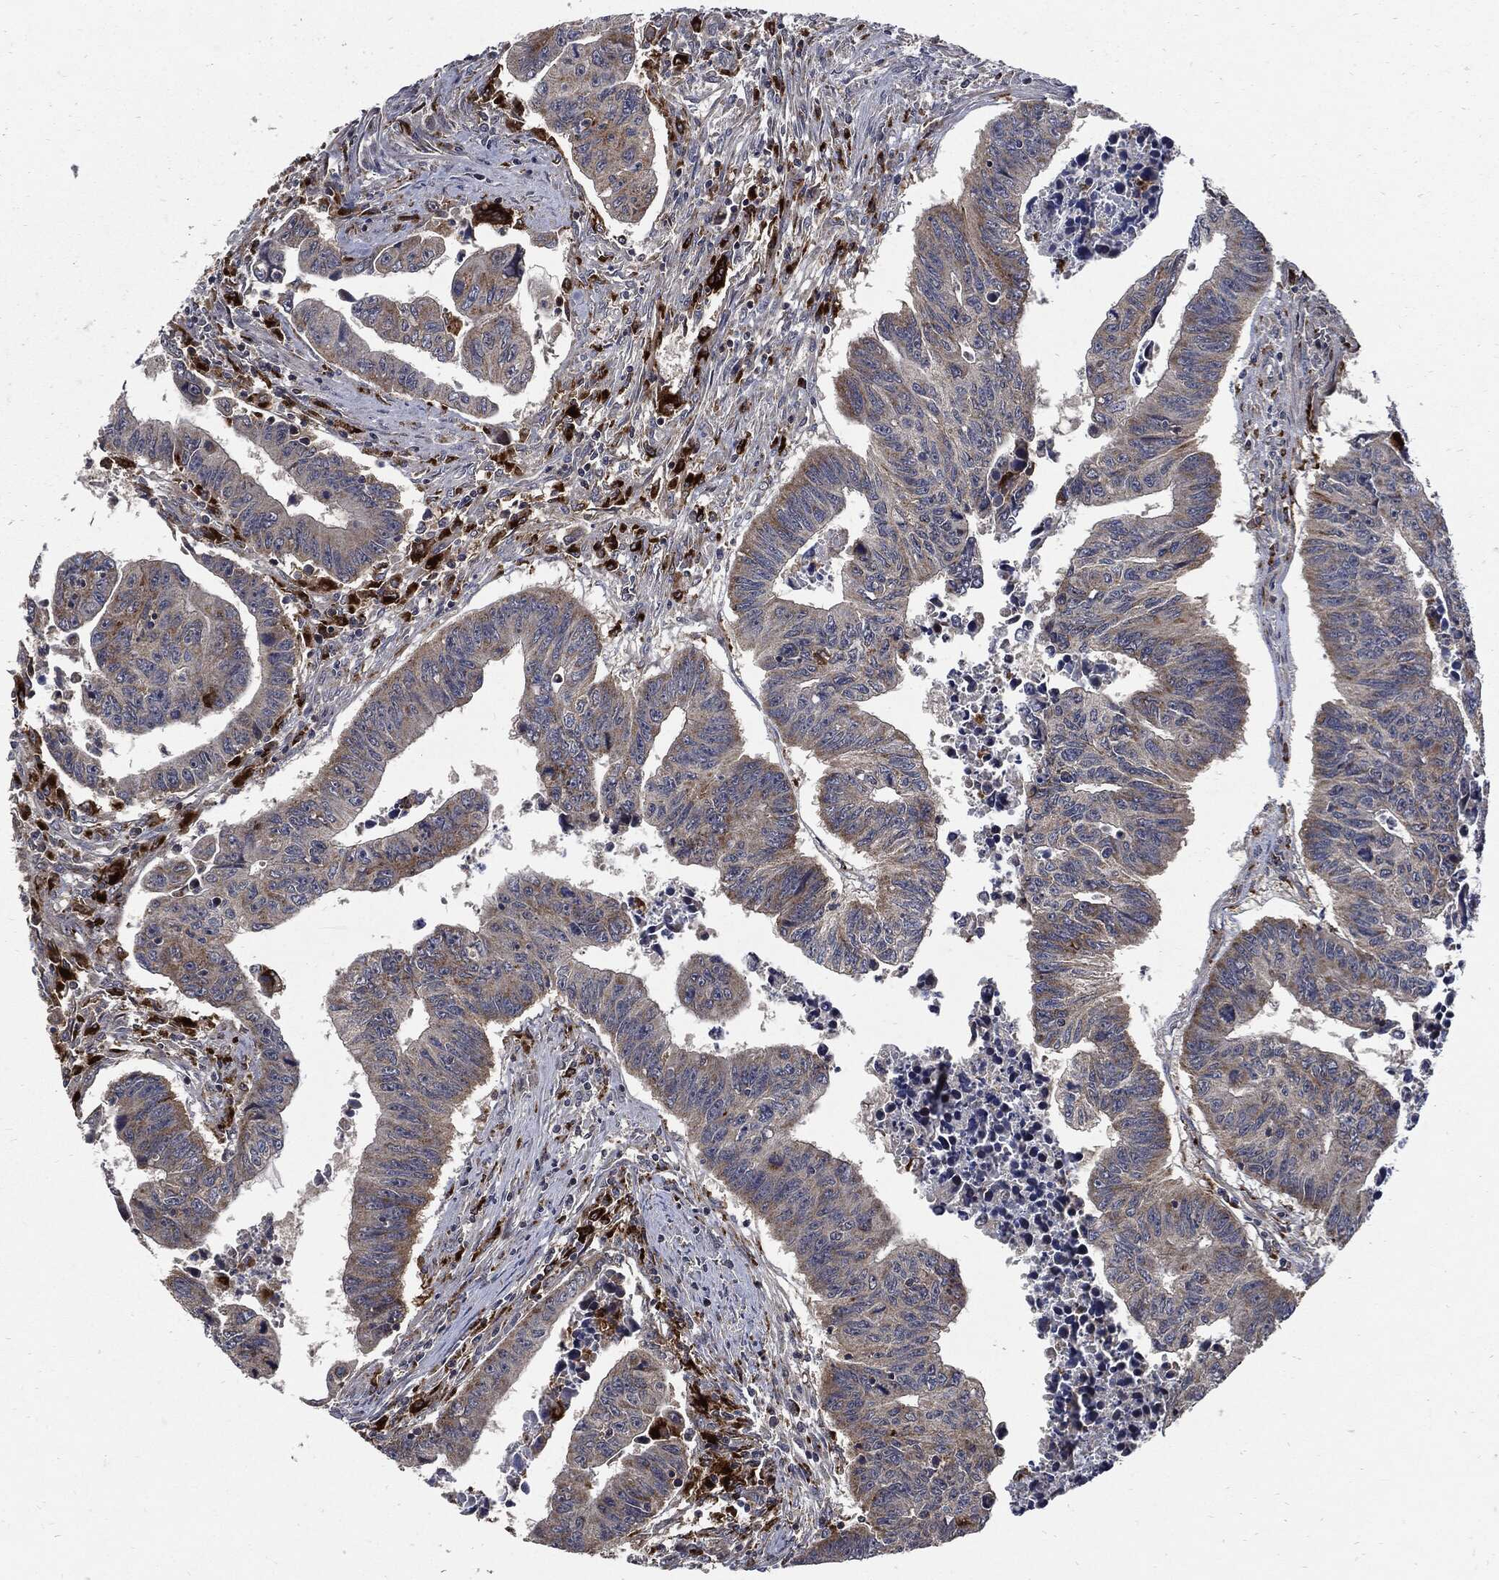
{"staining": {"intensity": "moderate", "quantity": "<25%", "location": "cytoplasmic/membranous"}, "tissue": "colorectal cancer", "cell_type": "Tumor cells", "image_type": "cancer", "snomed": [{"axis": "morphology", "description": "Adenocarcinoma, NOS"}, {"axis": "topography", "description": "Rectum"}], "caption": "Colorectal cancer stained for a protein (brown) demonstrates moderate cytoplasmic/membranous positive staining in approximately <25% of tumor cells.", "gene": "SLC31A2", "patient": {"sex": "female", "age": 85}}